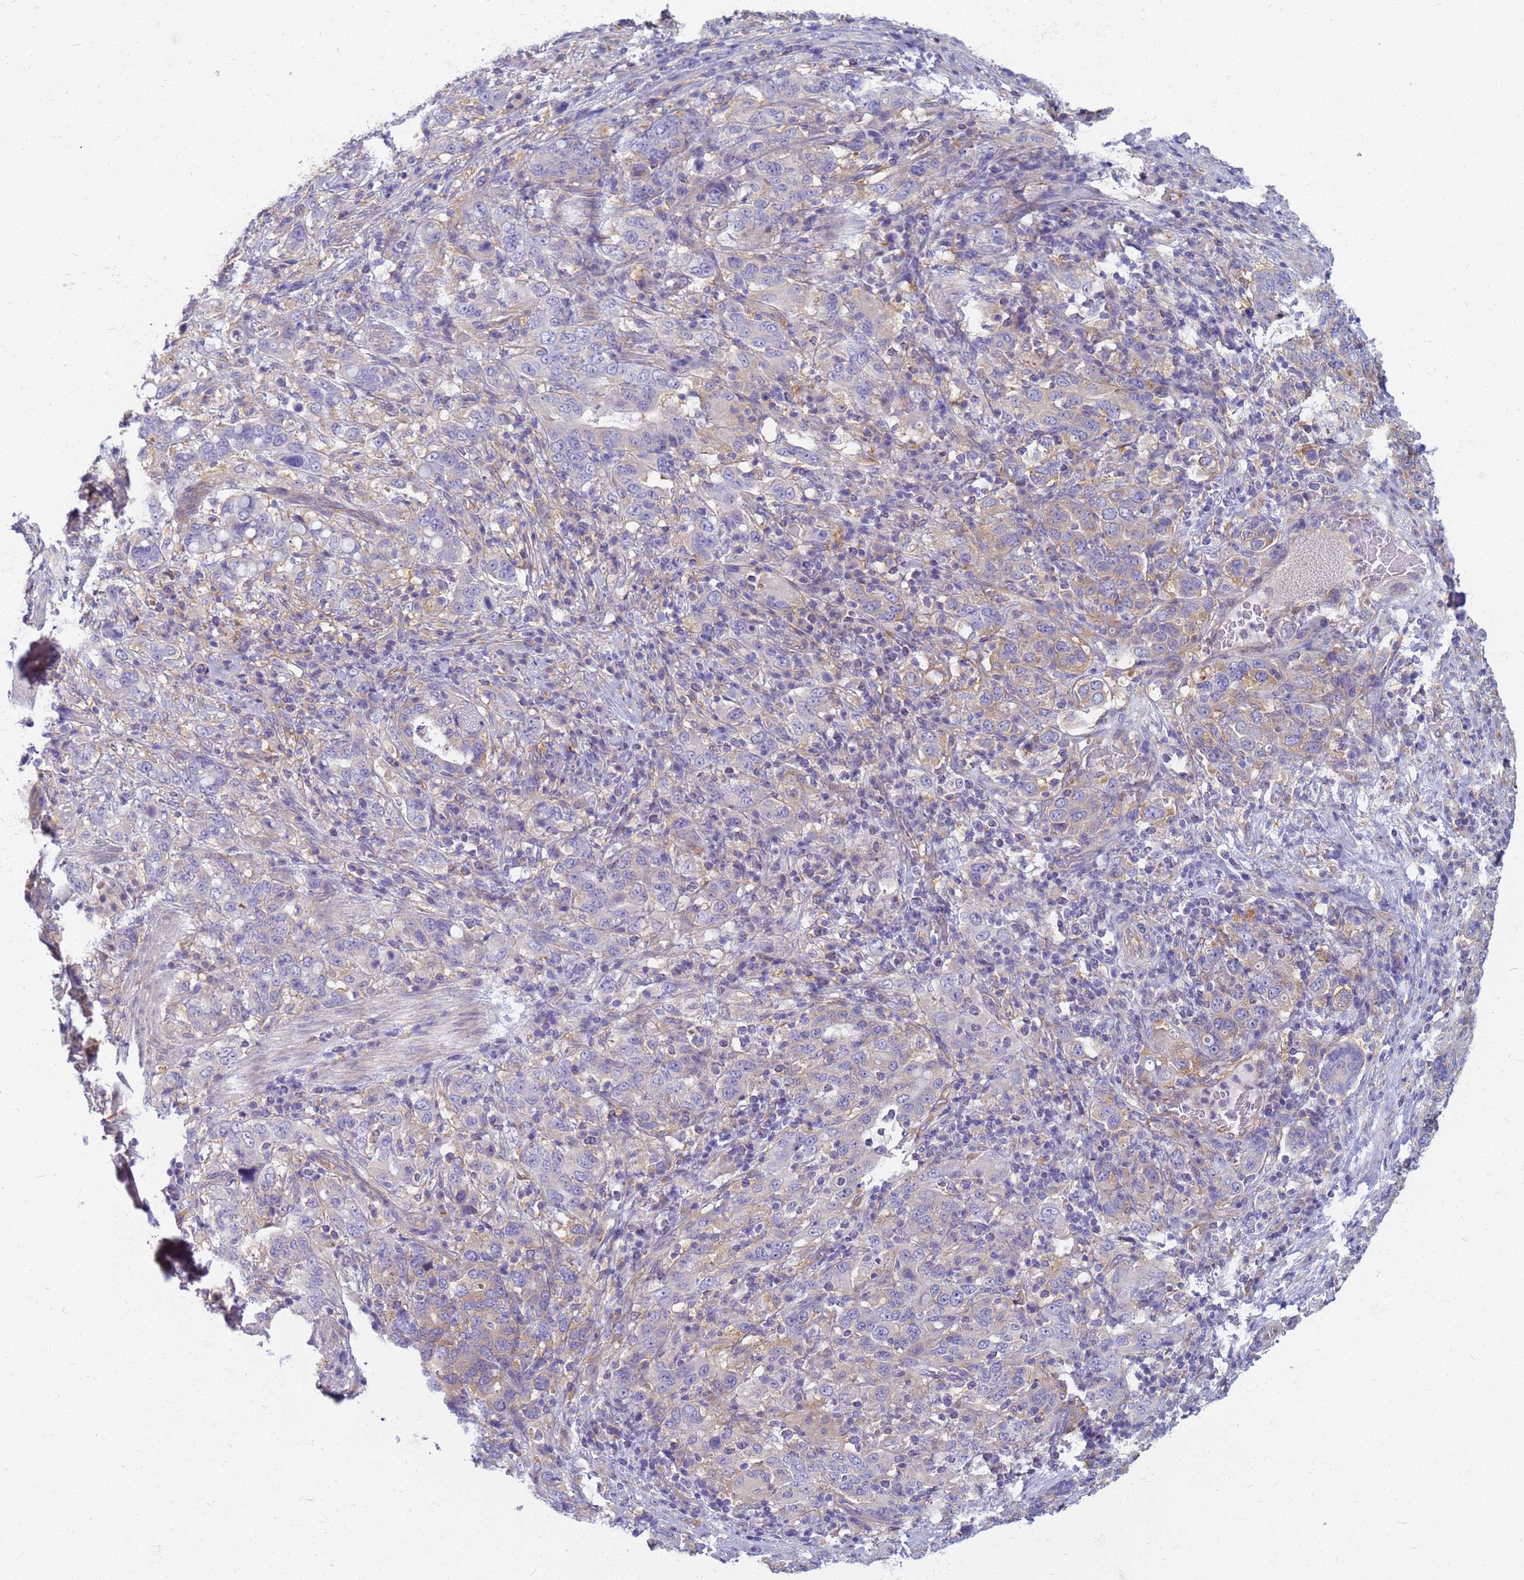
{"staining": {"intensity": "weak", "quantity": "<25%", "location": "cytoplasmic/membranous"}, "tissue": "stomach cancer", "cell_type": "Tumor cells", "image_type": "cancer", "snomed": [{"axis": "morphology", "description": "Adenocarcinoma, NOS"}, {"axis": "topography", "description": "Stomach, upper"}, {"axis": "topography", "description": "Stomach"}], "caption": "Immunohistochemical staining of stomach adenocarcinoma demonstrates no significant expression in tumor cells.", "gene": "EEA1", "patient": {"sex": "male", "age": 62}}